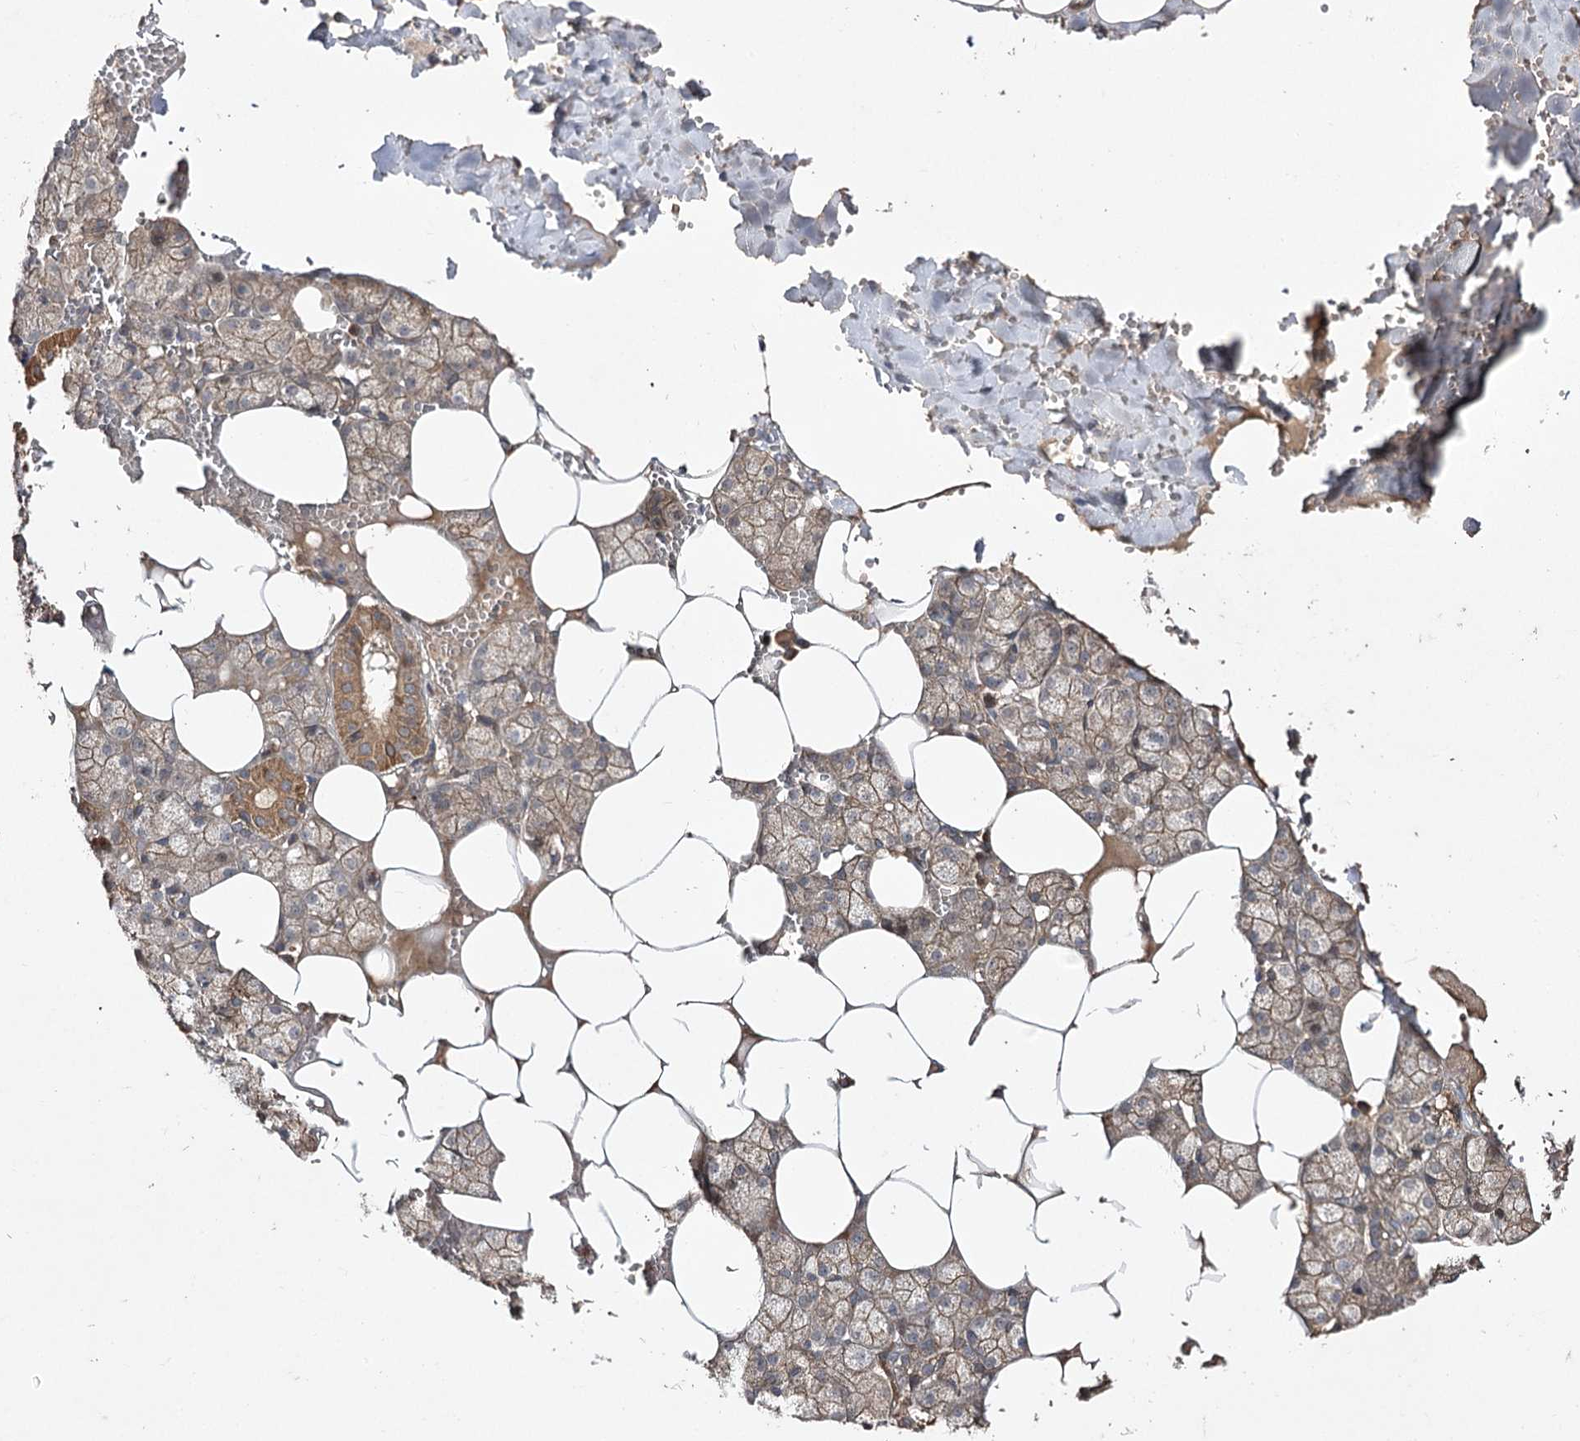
{"staining": {"intensity": "moderate", "quantity": "25%-75%", "location": "cytoplasmic/membranous"}, "tissue": "salivary gland", "cell_type": "Glandular cells", "image_type": "normal", "snomed": [{"axis": "morphology", "description": "Normal tissue, NOS"}, {"axis": "topography", "description": "Salivary gland"}], "caption": "Unremarkable salivary gland shows moderate cytoplasmic/membranous positivity in approximately 25%-75% of glandular cells The protein of interest is shown in brown color, while the nuclei are stained blue..", "gene": "FANCL", "patient": {"sex": "male", "age": 62}}